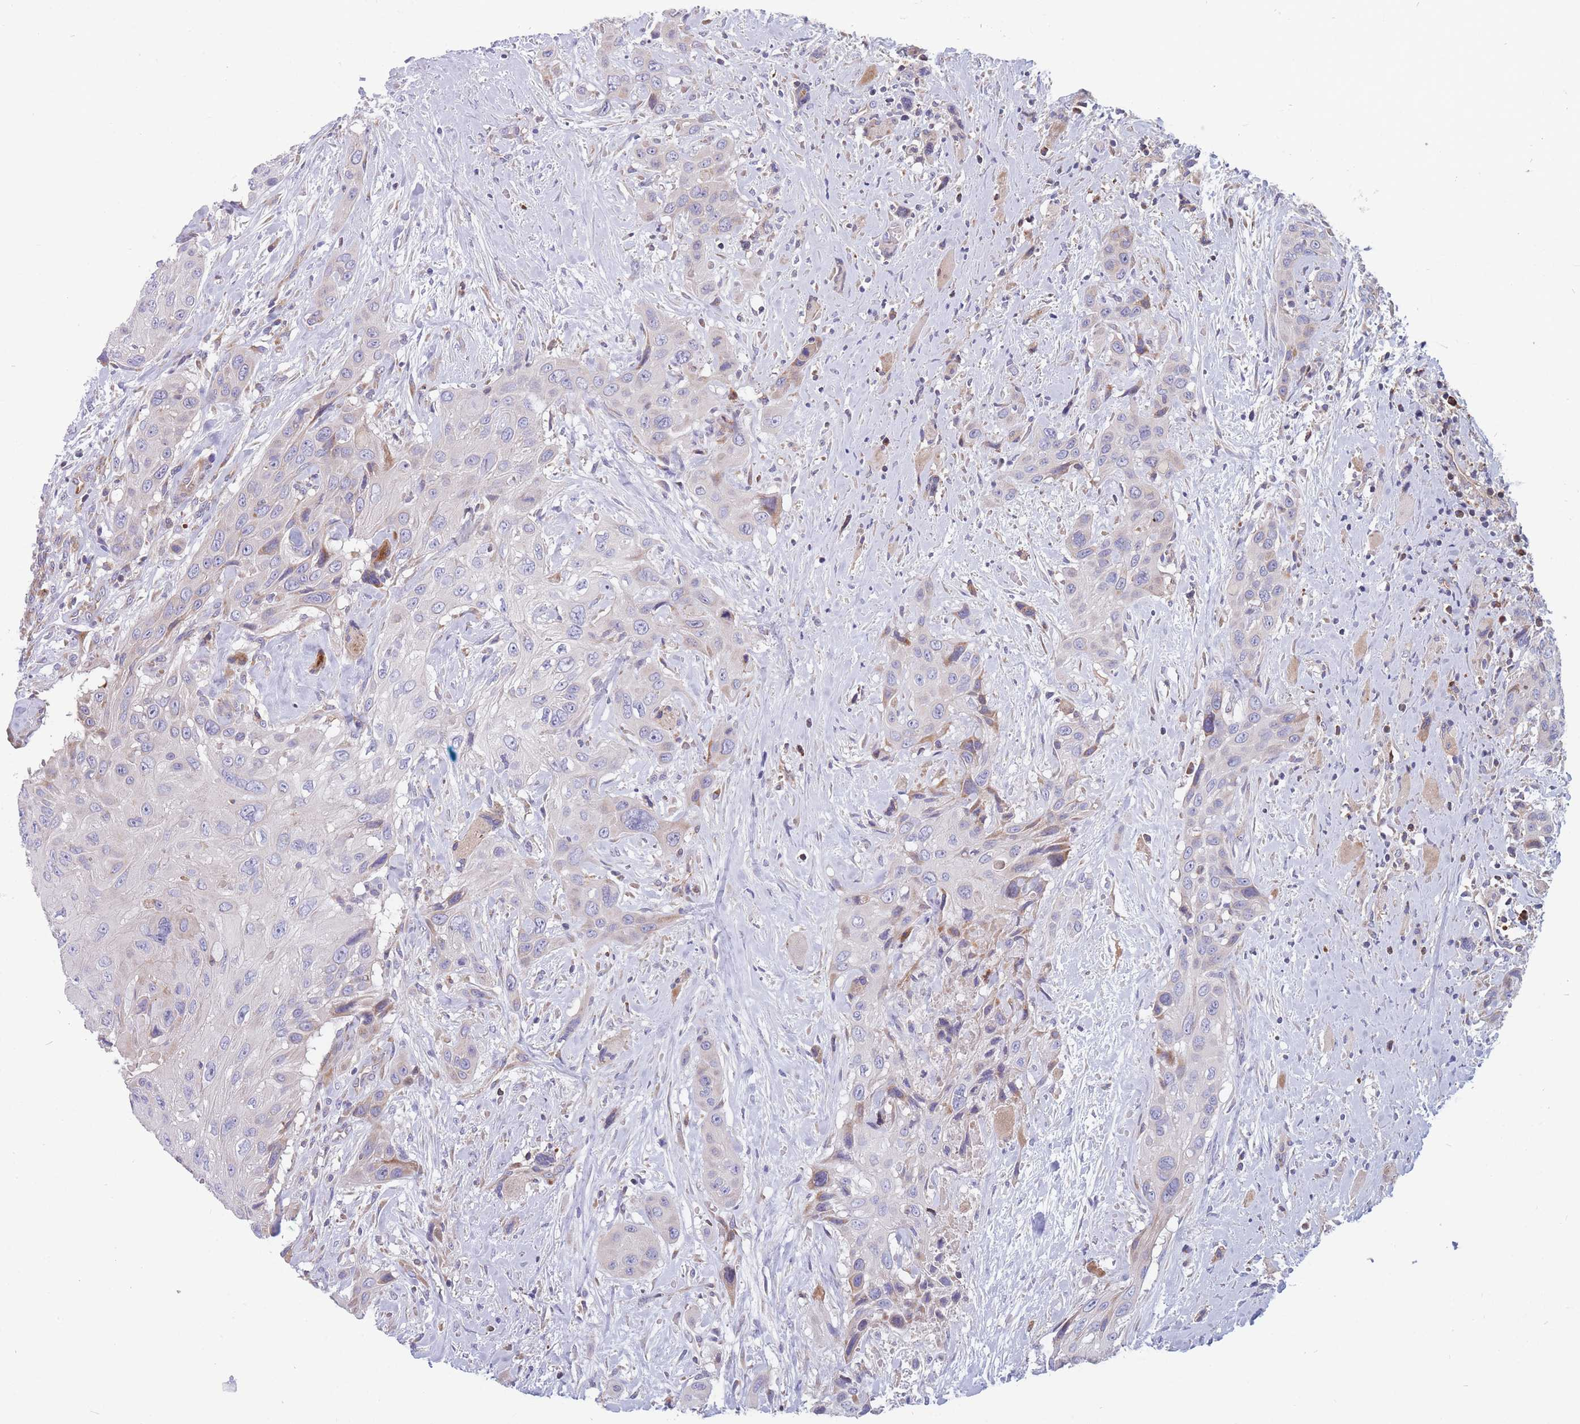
{"staining": {"intensity": "negative", "quantity": "none", "location": "none"}, "tissue": "head and neck cancer", "cell_type": "Tumor cells", "image_type": "cancer", "snomed": [{"axis": "morphology", "description": "Squamous cell carcinoma, NOS"}, {"axis": "topography", "description": "Head-Neck"}], "caption": "Immunohistochemistry image of neoplastic tissue: human head and neck cancer (squamous cell carcinoma) stained with DAB shows no significant protein positivity in tumor cells.", "gene": "TMEM131L", "patient": {"sex": "male", "age": 81}}